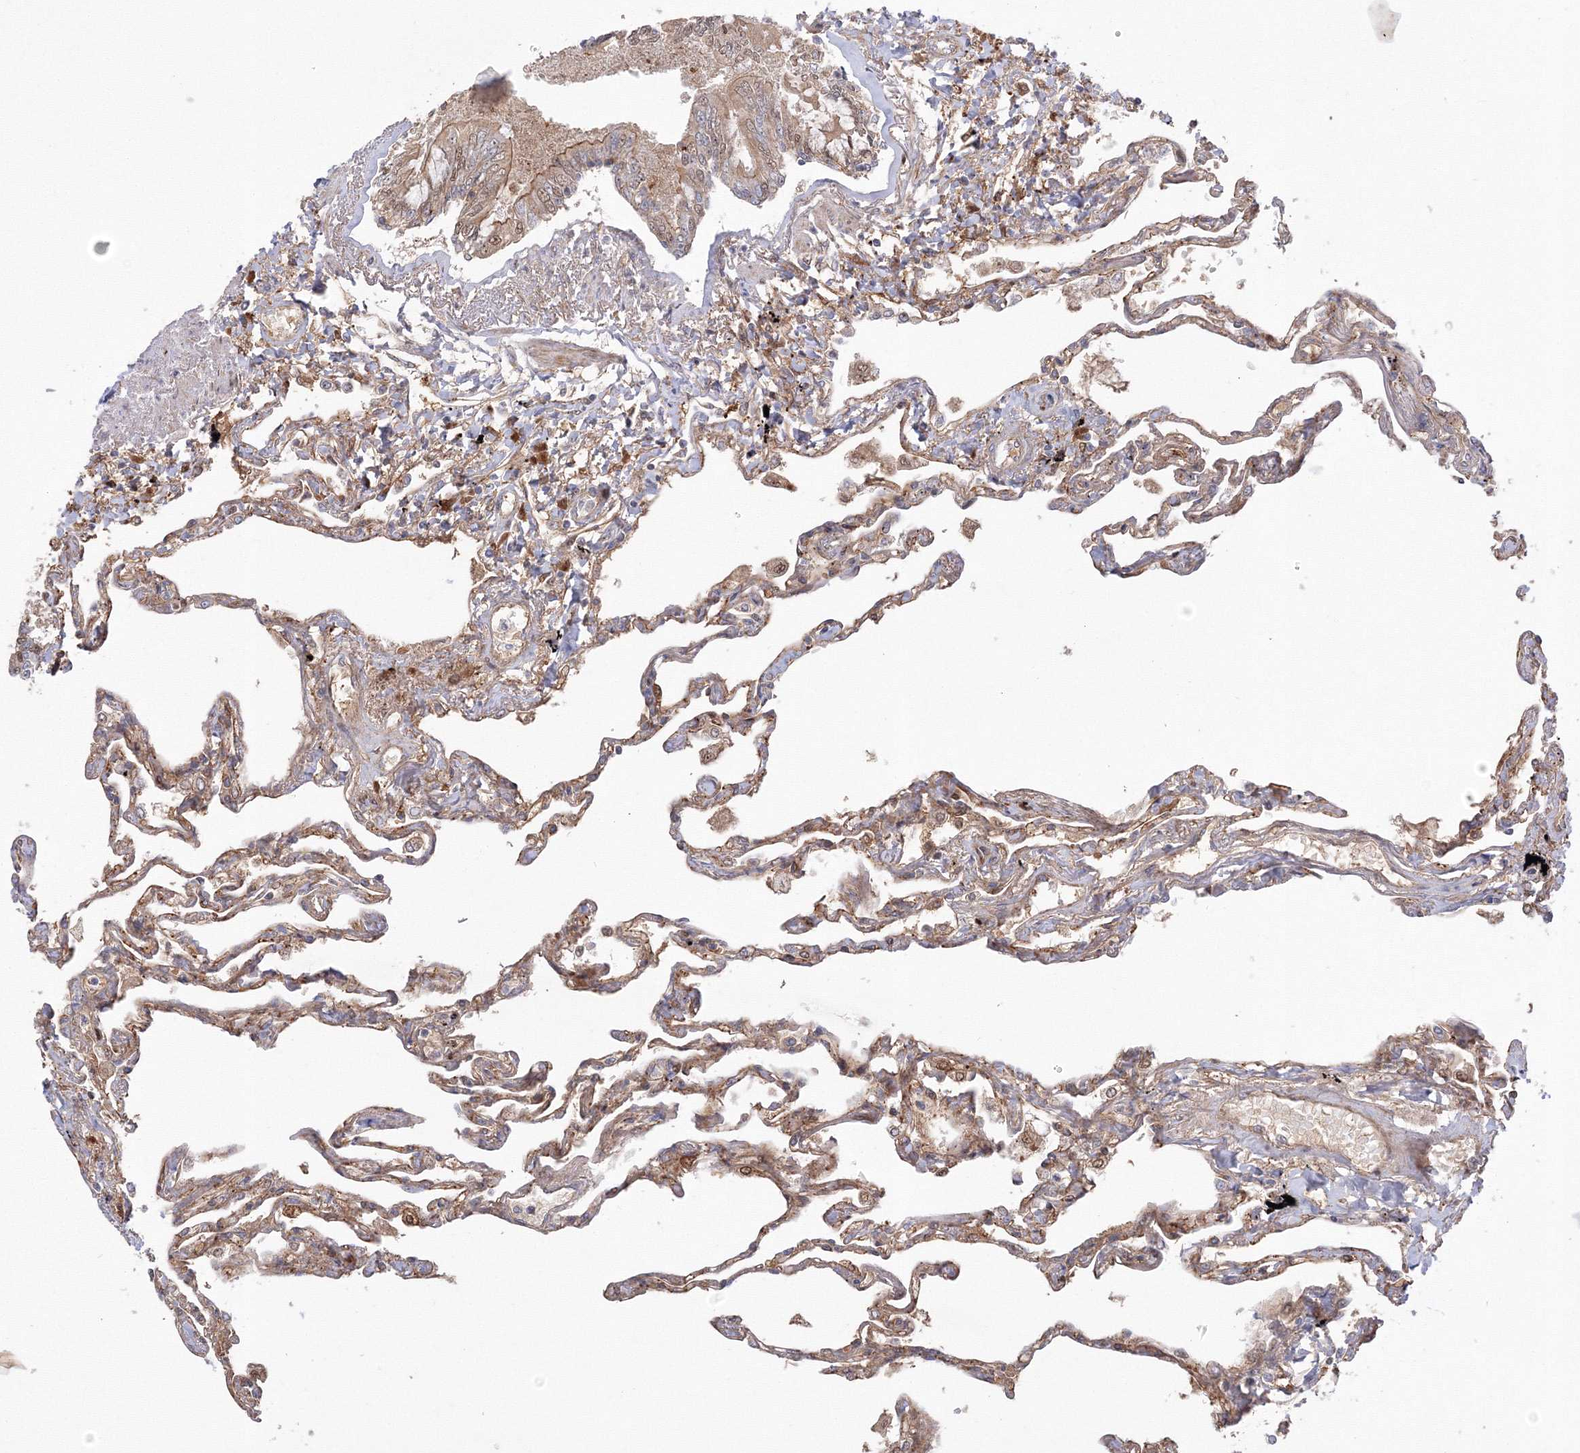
{"staining": {"intensity": "moderate", "quantity": "25%-75%", "location": "cytoplasmic/membranous"}, "tissue": "lung", "cell_type": "Alveolar cells", "image_type": "normal", "snomed": [{"axis": "morphology", "description": "Normal tissue, NOS"}, {"axis": "topography", "description": "Lung"}], "caption": "Alveolar cells display medium levels of moderate cytoplasmic/membranous staining in approximately 25%-75% of cells in unremarkable human lung.", "gene": "NPM3", "patient": {"sex": "female", "age": 67}}